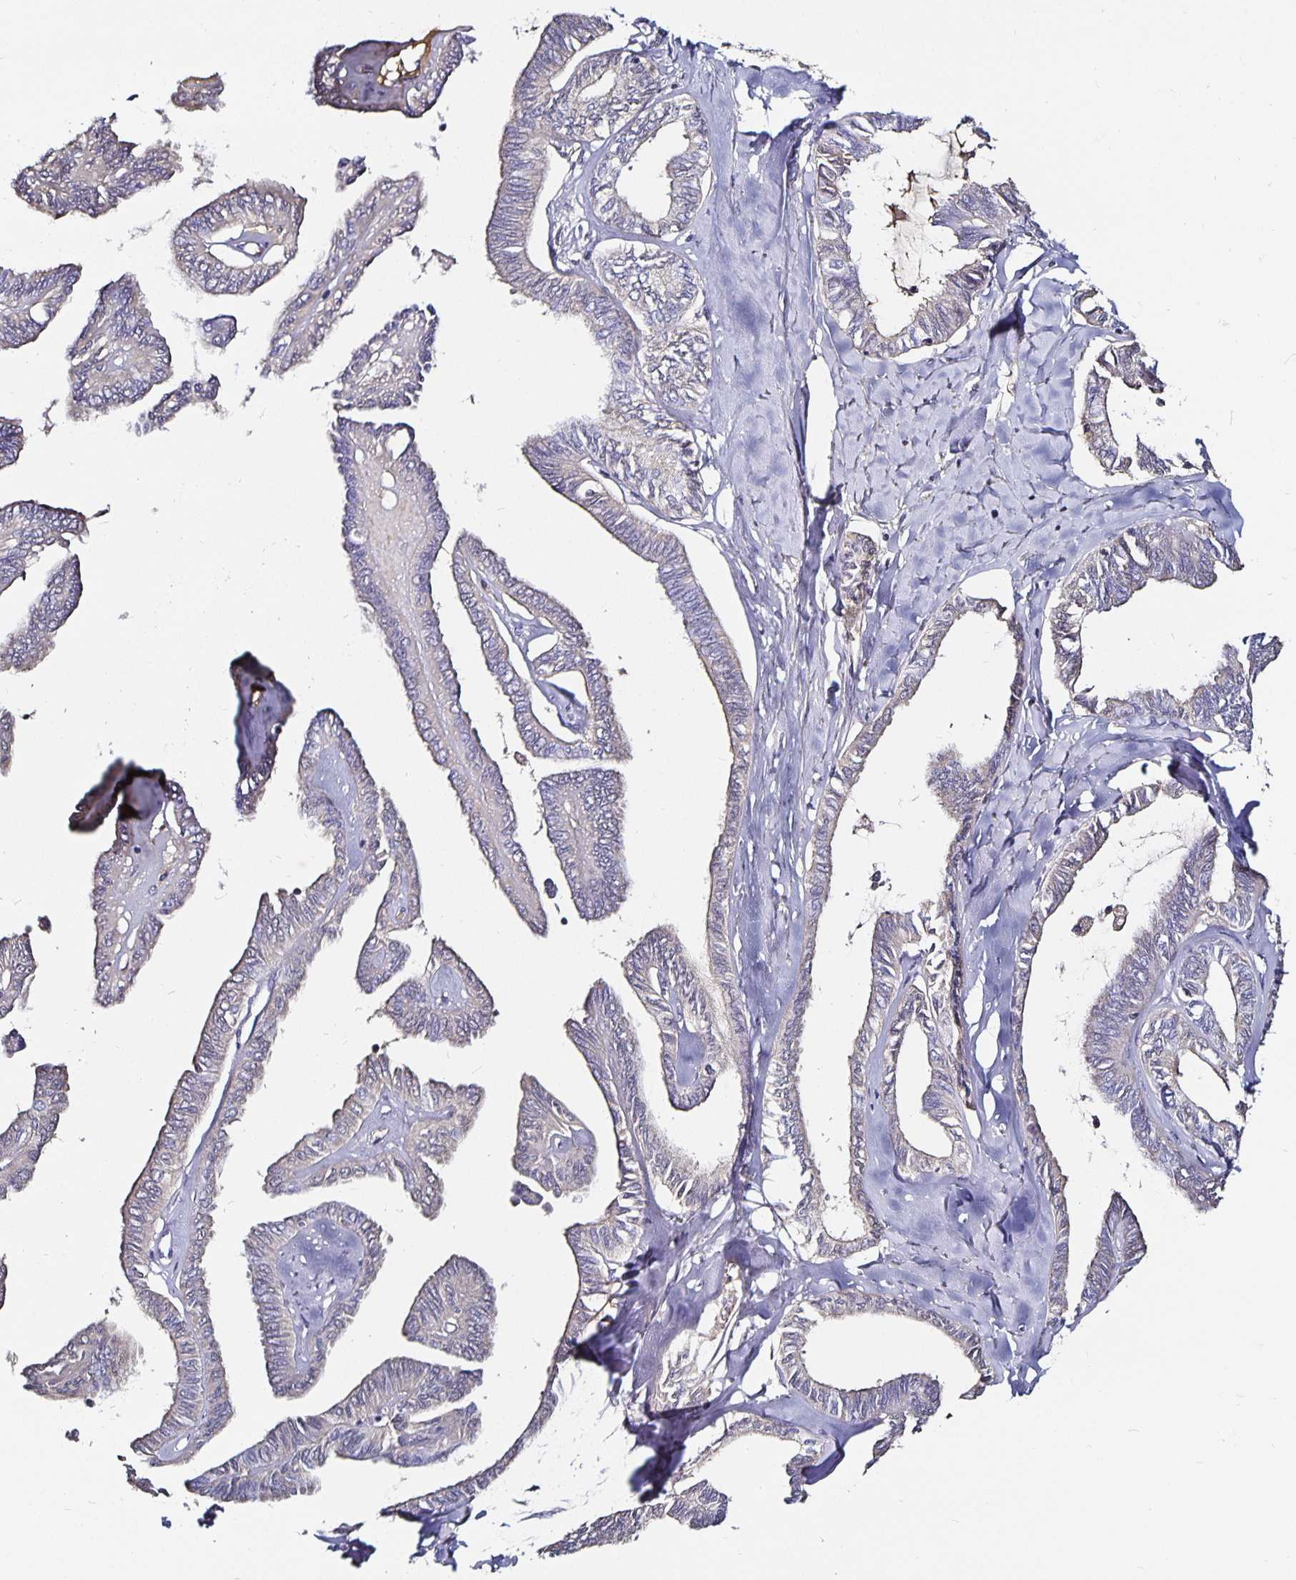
{"staining": {"intensity": "negative", "quantity": "none", "location": "none"}, "tissue": "ovarian cancer", "cell_type": "Tumor cells", "image_type": "cancer", "snomed": [{"axis": "morphology", "description": "Carcinoma, endometroid"}, {"axis": "topography", "description": "Ovary"}], "caption": "Immunohistochemical staining of human ovarian cancer shows no significant positivity in tumor cells. (Brightfield microscopy of DAB immunohistochemistry at high magnification).", "gene": "TTR", "patient": {"sex": "female", "age": 70}}